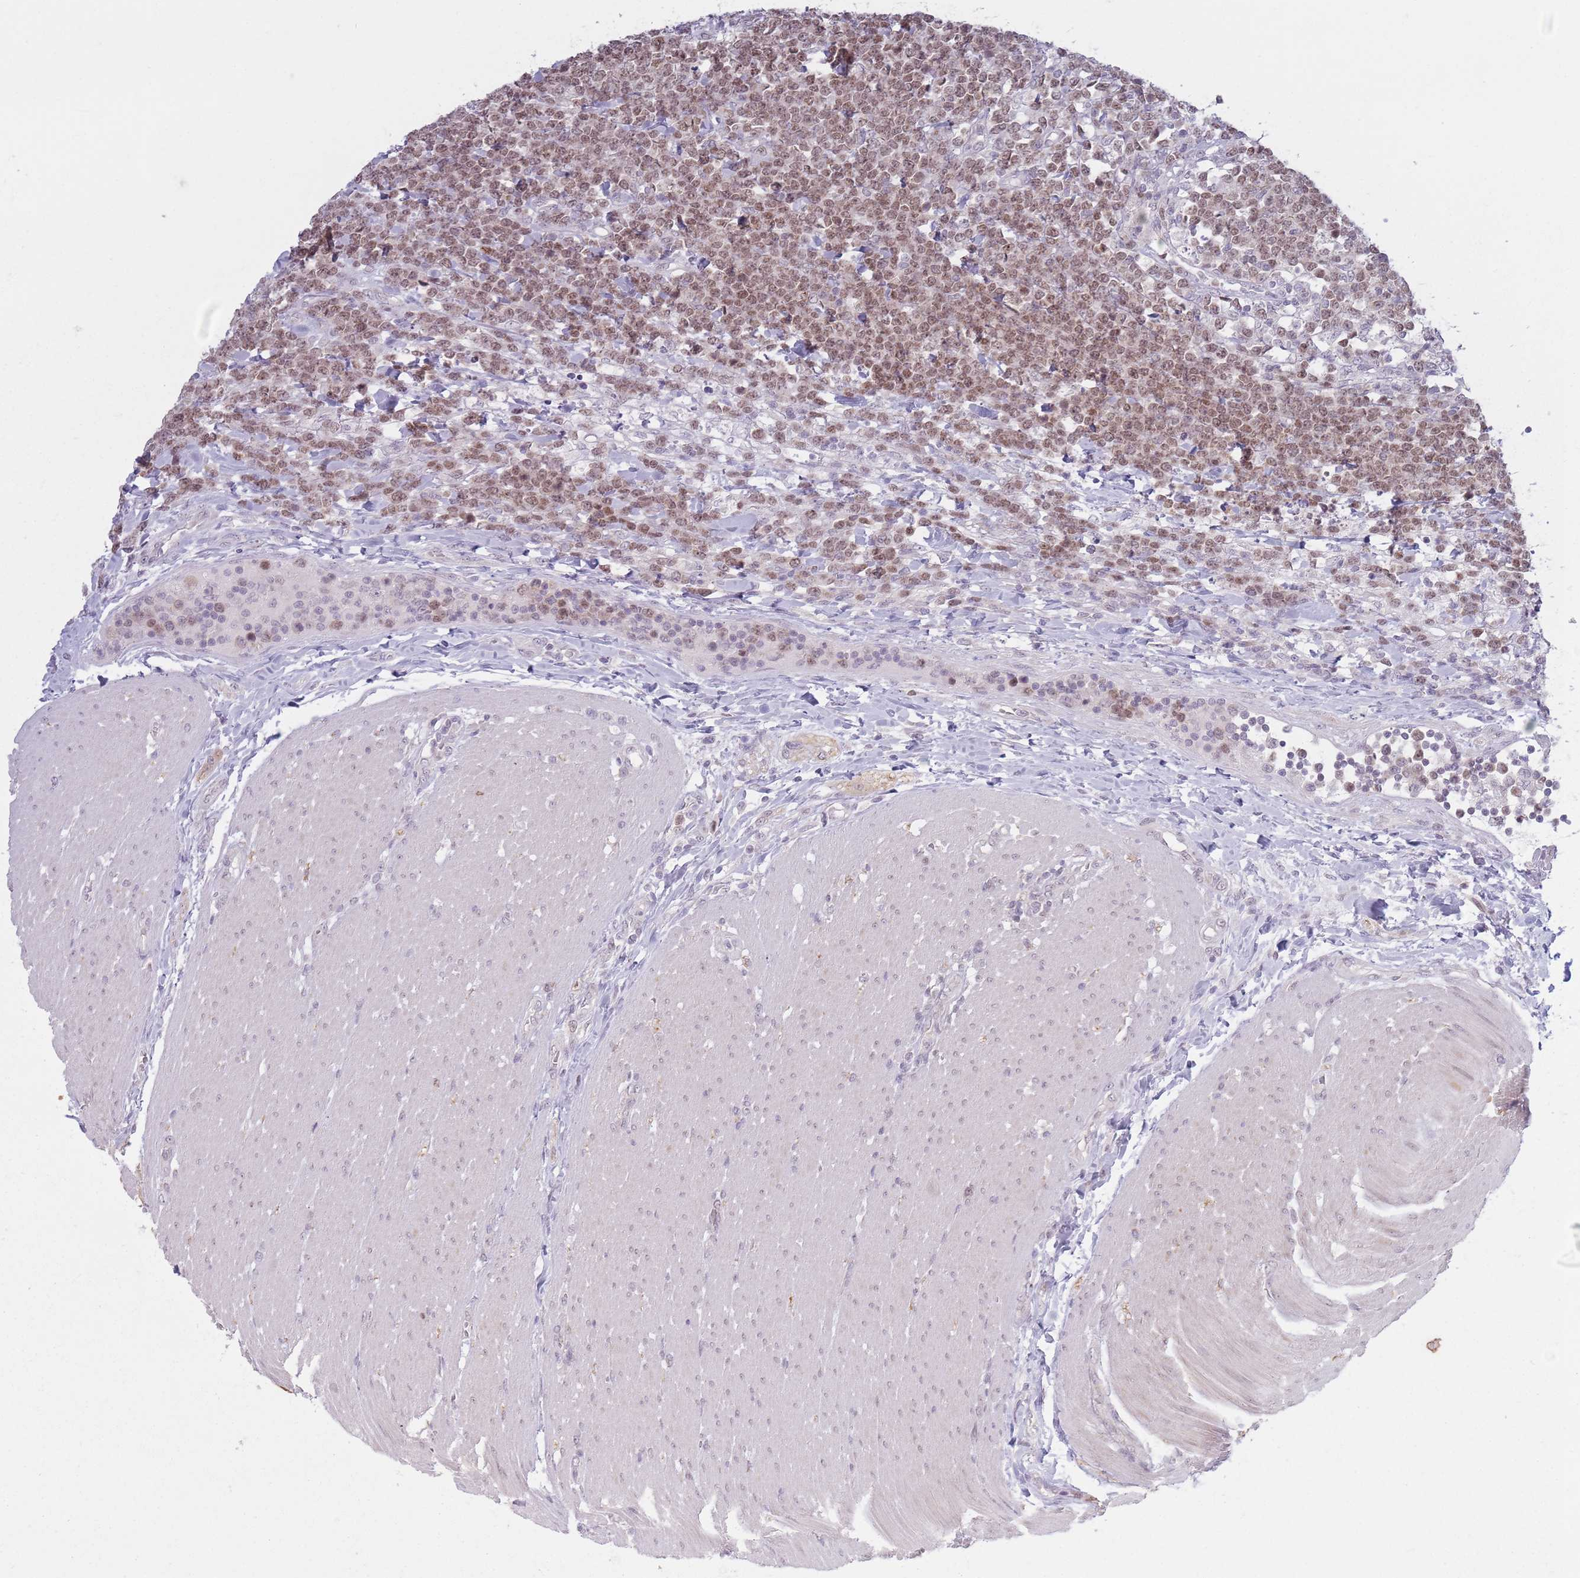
{"staining": {"intensity": "moderate", "quantity": ">75%", "location": "nuclear"}, "tissue": "lymphoma", "cell_type": "Tumor cells", "image_type": "cancer", "snomed": [{"axis": "morphology", "description": "Malignant lymphoma, non-Hodgkin's type, High grade"}, {"axis": "topography", "description": "Small intestine"}], "caption": "Moderate nuclear expression is appreciated in approximately >75% of tumor cells in high-grade malignant lymphoma, non-Hodgkin's type.", "gene": "MRPL34", "patient": {"sex": "male", "age": 8}}